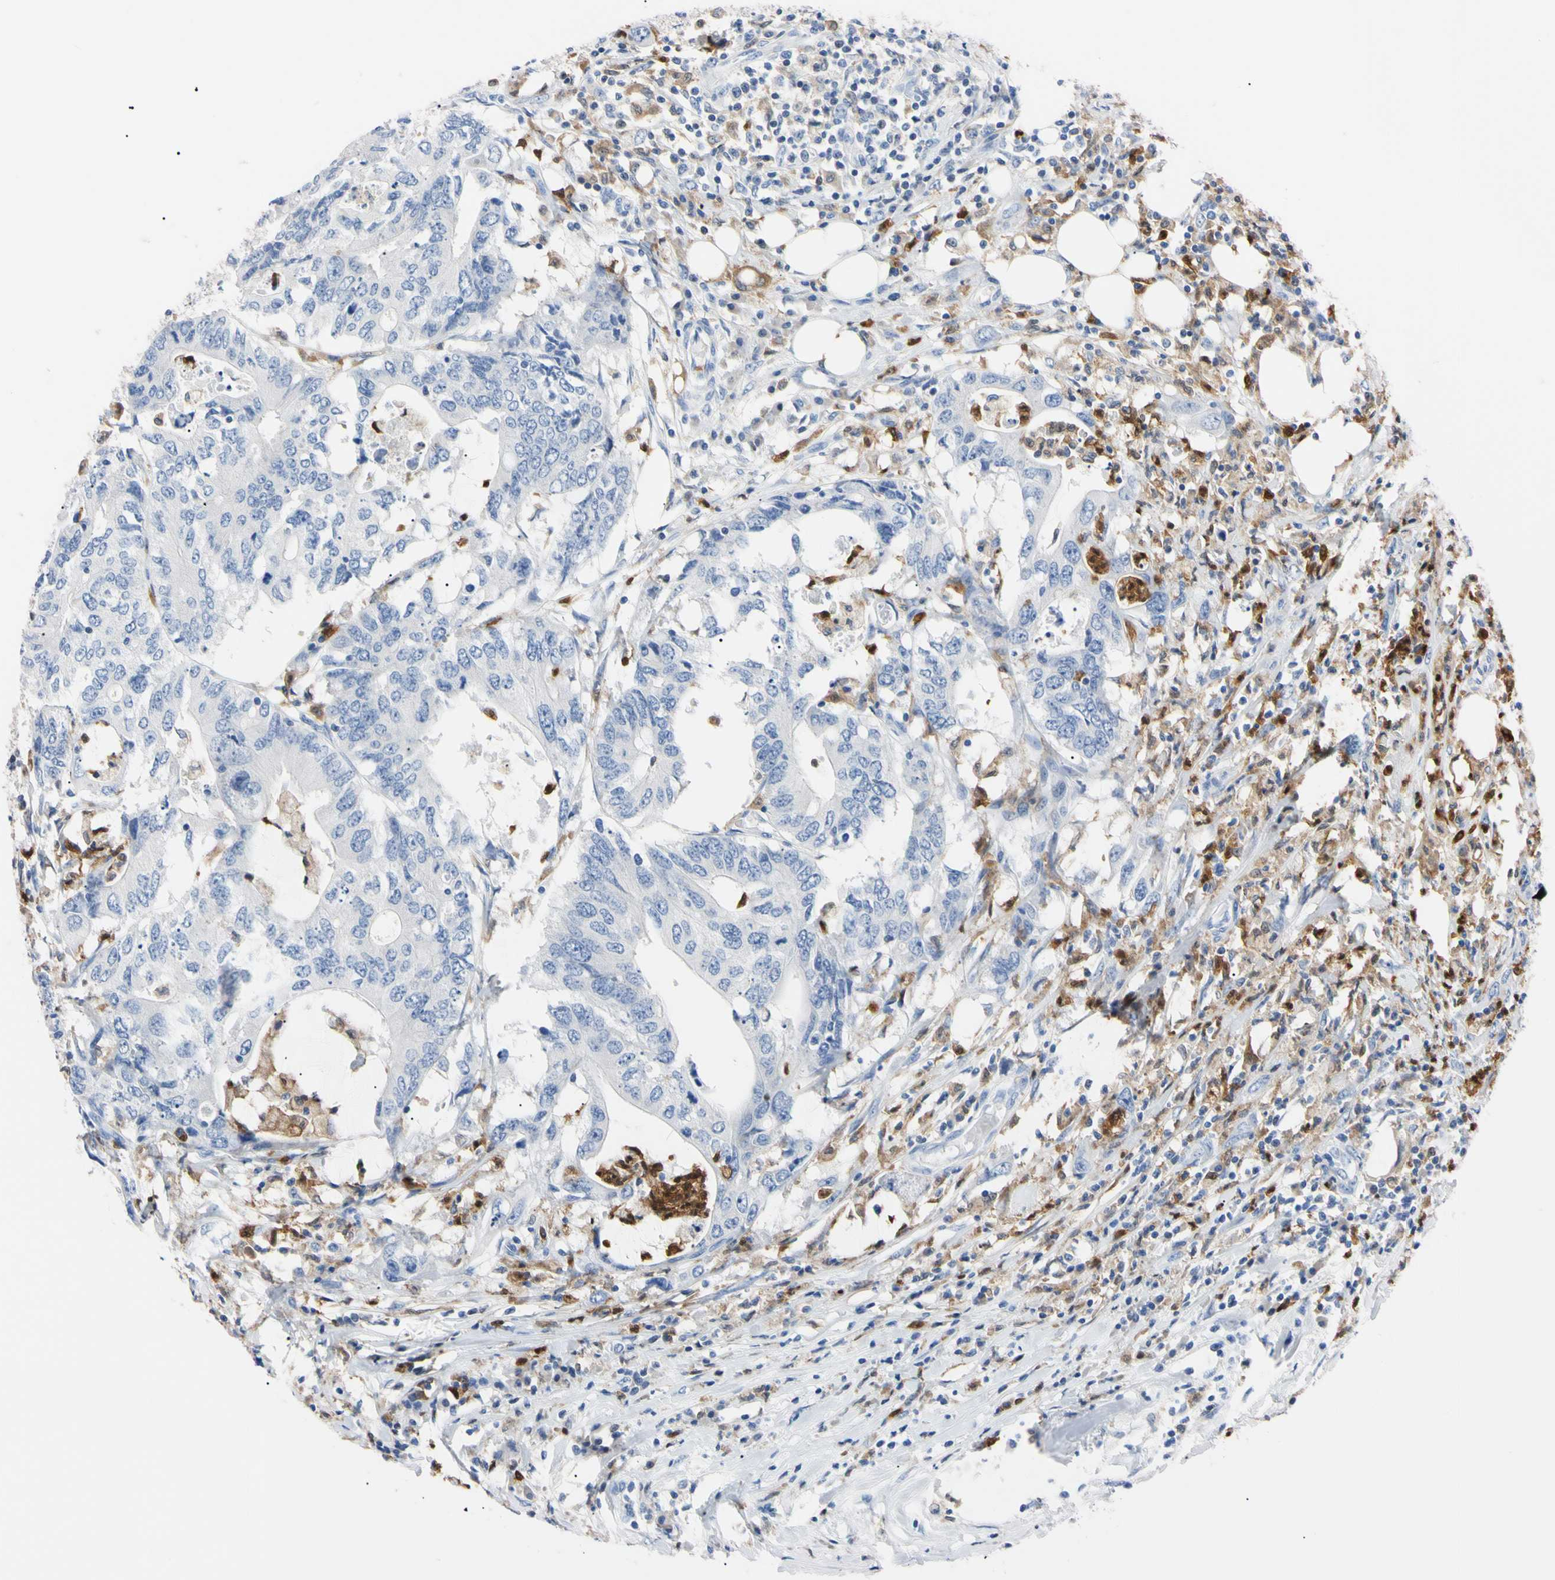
{"staining": {"intensity": "negative", "quantity": "none", "location": "none"}, "tissue": "colorectal cancer", "cell_type": "Tumor cells", "image_type": "cancer", "snomed": [{"axis": "morphology", "description": "Adenocarcinoma, NOS"}, {"axis": "topography", "description": "Colon"}], "caption": "Tumor cells are negative for protein expression in human colorectal cancer (adenocarcinoma).", "gene": "NCF4", "patient": {"sex": "male", "age": 71}}